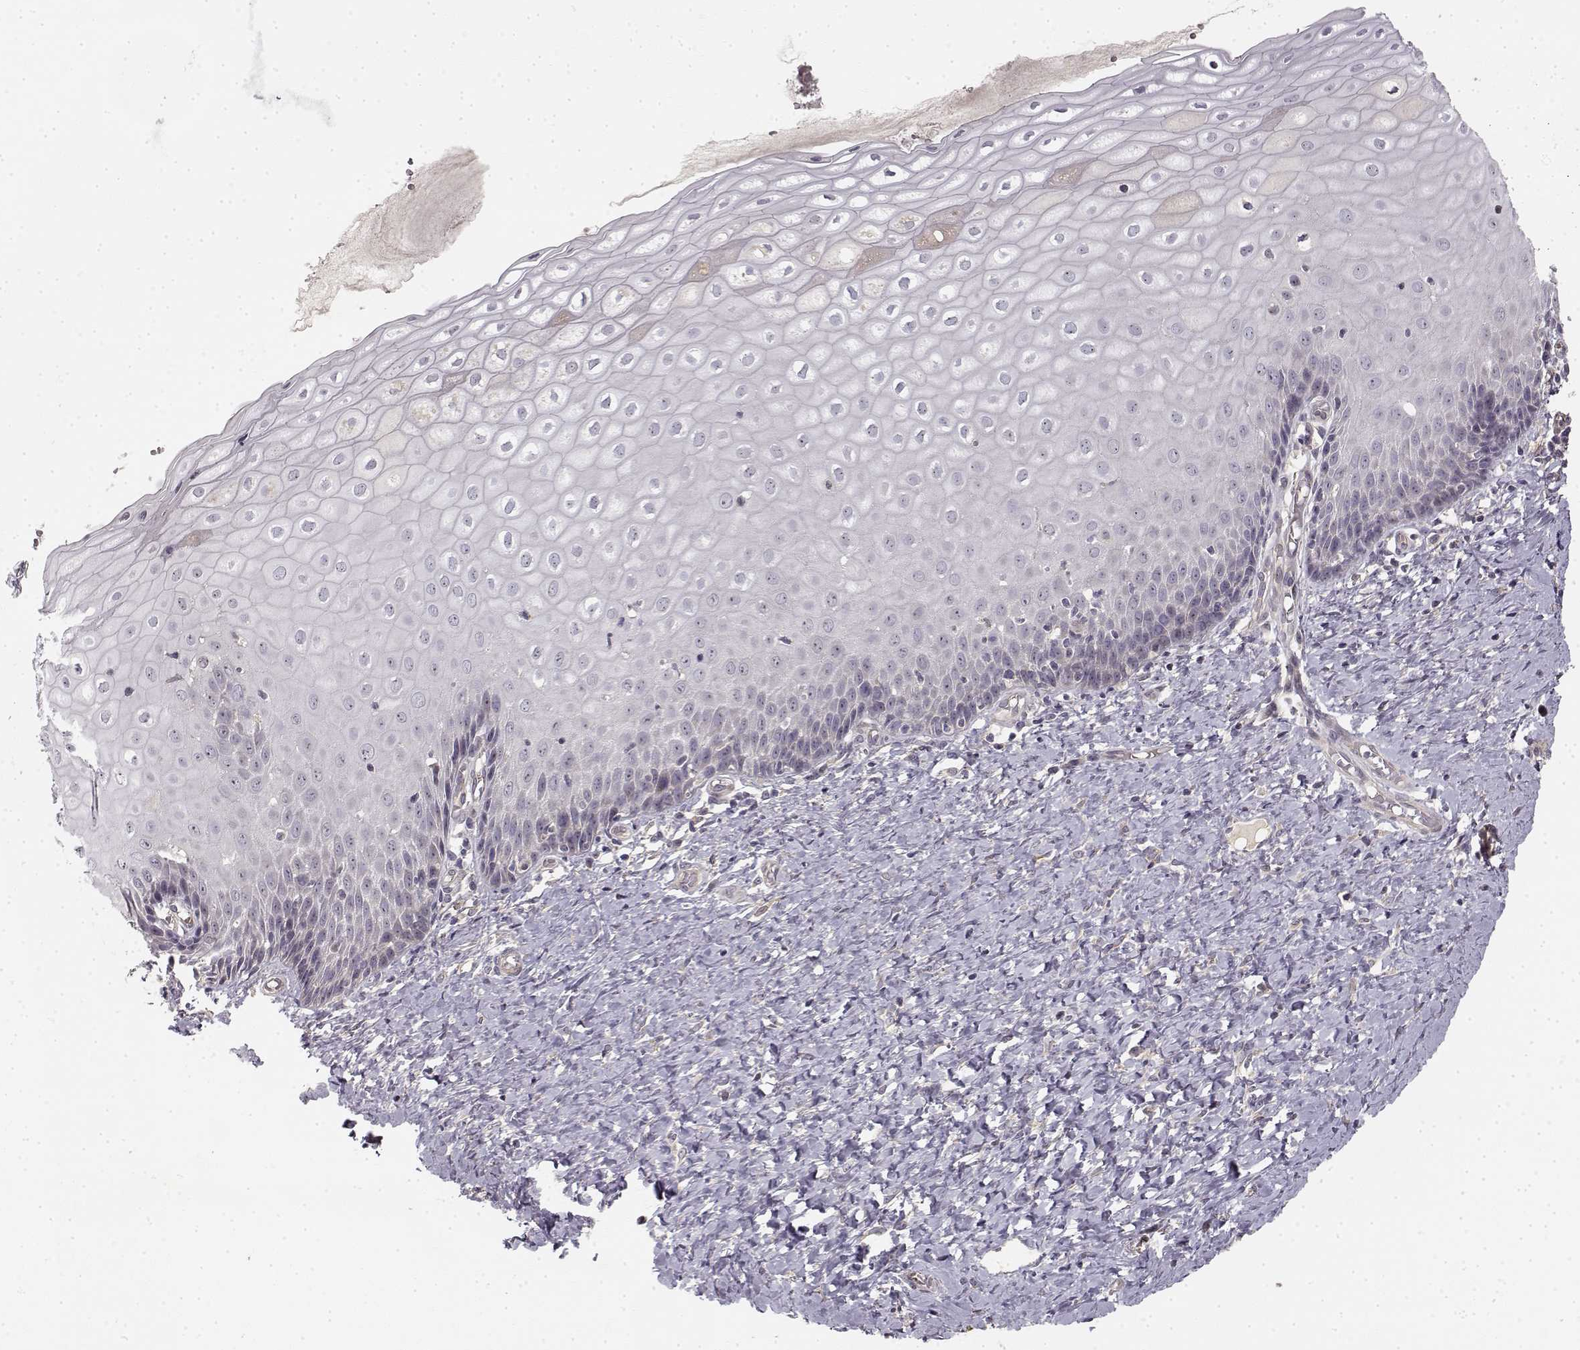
{"staining": {"intensity": "negative", "quantity": "none", "location": "none"}, "tissue": "cervix", "cell_type": "Glandular cells", "image_type": "normal", "snomed": [{"axis": "morphology", "description": "Normal tissue, NOS"}, {"axis": "topography", "description": "Cervix"}], "caption": "Glandular cells show no significant protein expression in normal cervix. (DAB IHC visualized using brightfield microscopy, high magnification).", "gene": "MED12L", "patient": {"sex": "female", "age": 37}}